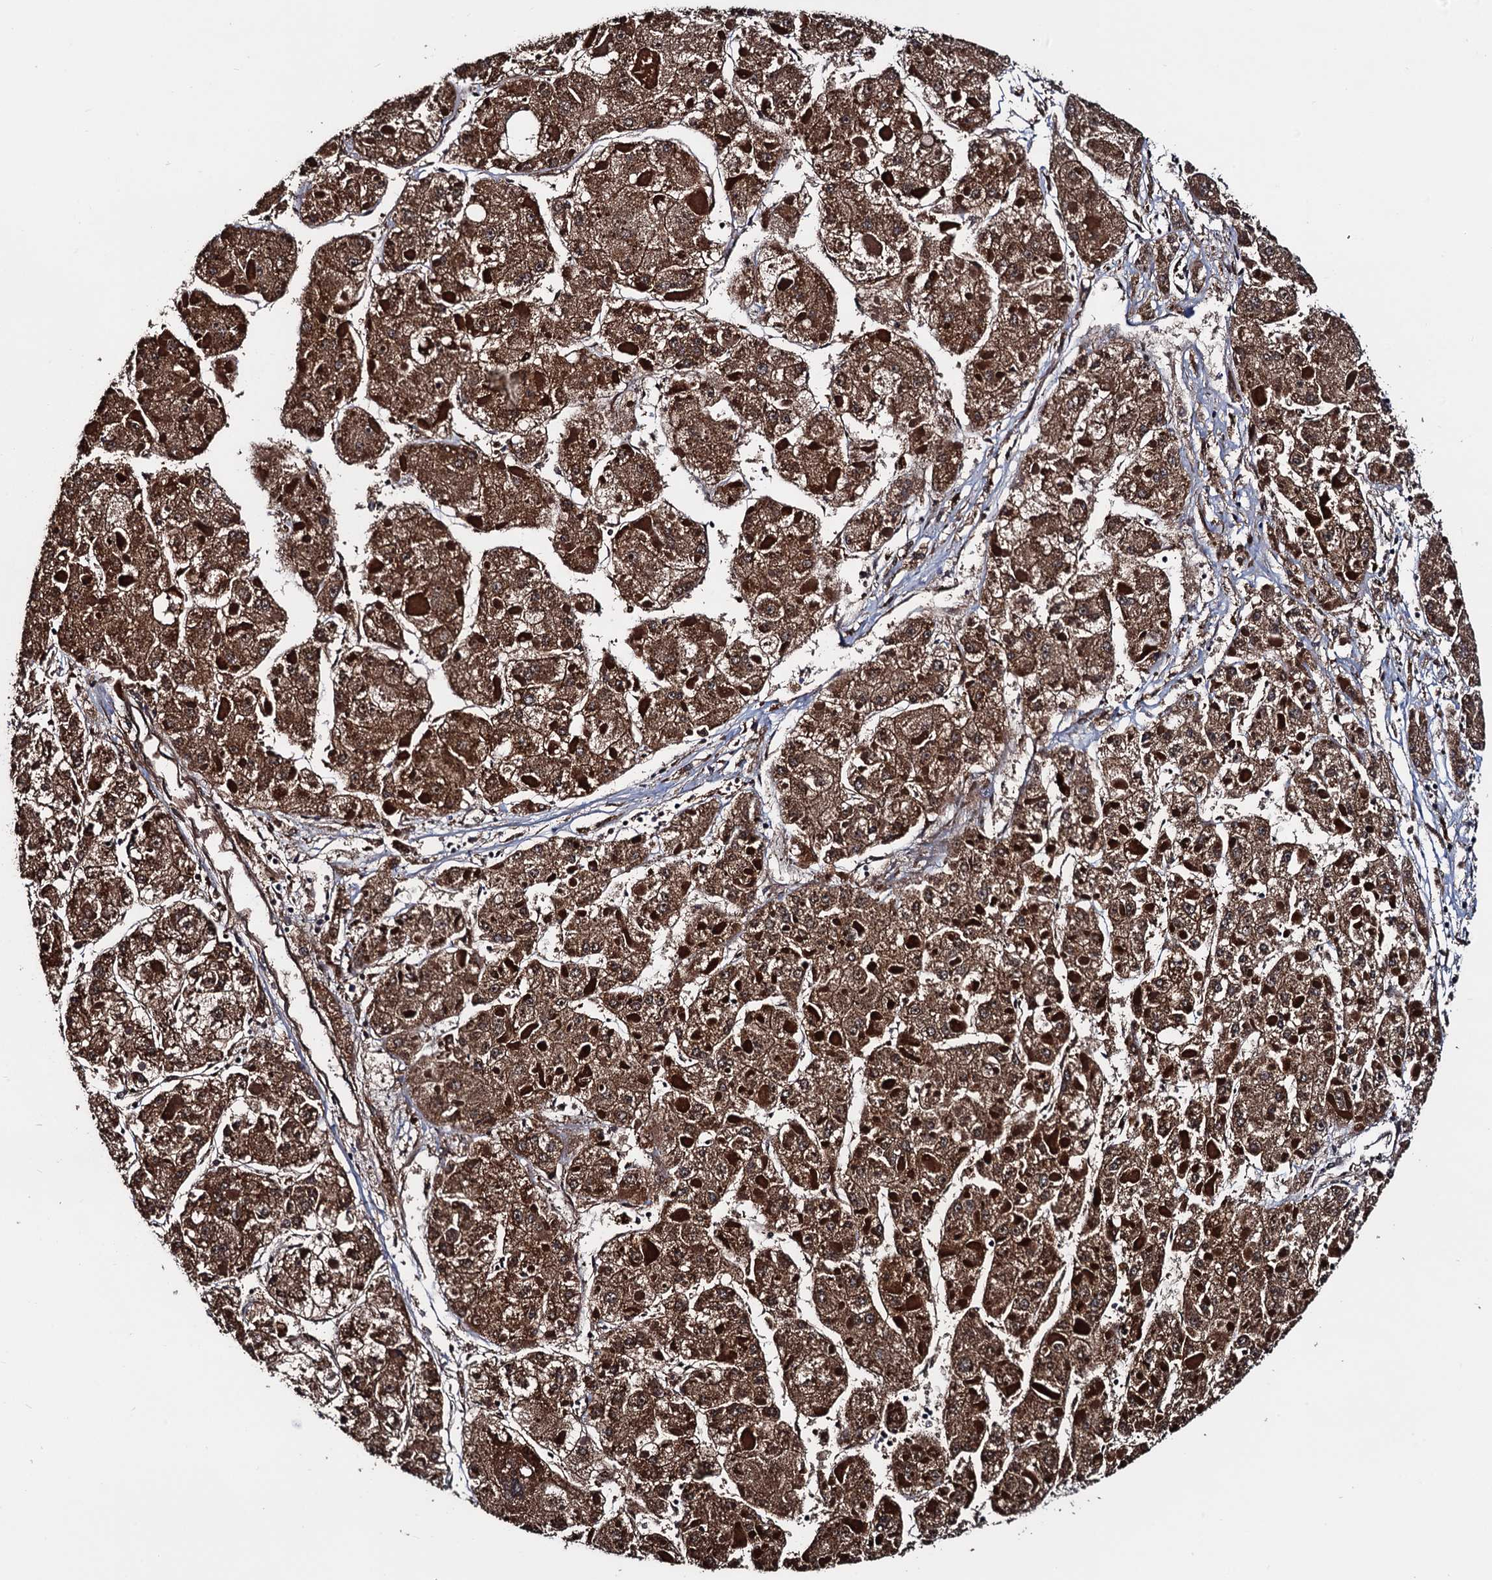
{"staining": {"intensity": "strong", "quantity": ">75%", "location": "cytoplasmic/membranous"}, "tissue": "liver cancer", "cell_type": "Tumor cells", "image_type": "cancer", "snomed": [{"axis": "morphology", "description": "Carcinoma, Hepatocellular, NOS"}, {"axis": "topography", "description": "Liver"}], "caption": "Immunohistochemistry (IHC) of hepatocellular carcinoma (liver) displays high levels of strong cytoplasmic/membranous expression in approximately >75% of tumor cells.", "gene": "PTCD3", "patient": {"sex": "female", "age": 73}}